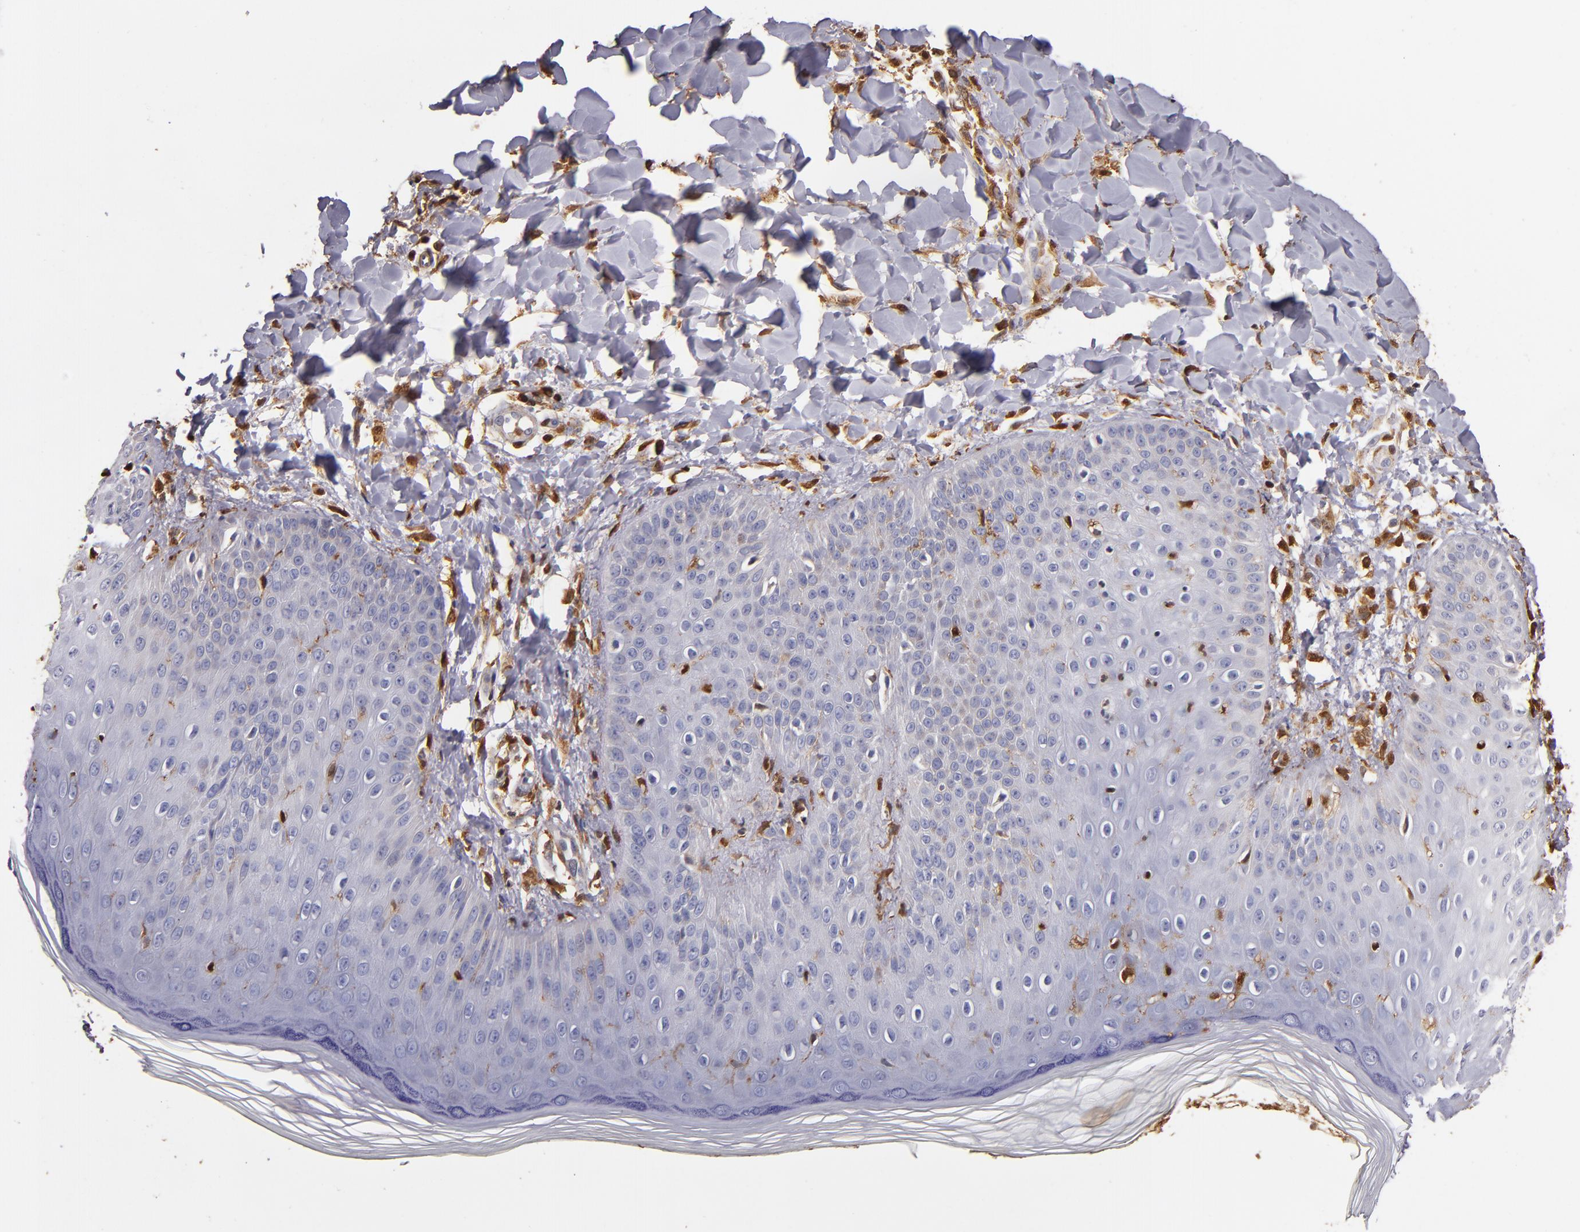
{"staining": {"intensity": "negative", "quantity": "none", "location": "none"}, "tissue": "skin", "cell_type": "Epidermal cells", "image_type": "normal", "snomed": [{"axis": "morphology", "description": "Normal tissue, NOS"}, {"axis": "morphology", "description": "Inflammation, NOS"}, {"axis": "topography", "description": "Soft tissue"}, {"axis": "topography", "description": "Anal"}], "caption": "DAB immunohistochemical staining of unremarkable human skin exhibits no significant staining in epidermal cells. Brightfield microscopy of immunohistochemistry stained with DAB (3,3'-diaminobenzidine) (brown) and hematoxylin (blue), captured at high magnification.", "gene": "S100A4", "patient": {"sex": "female", "age": 15}}